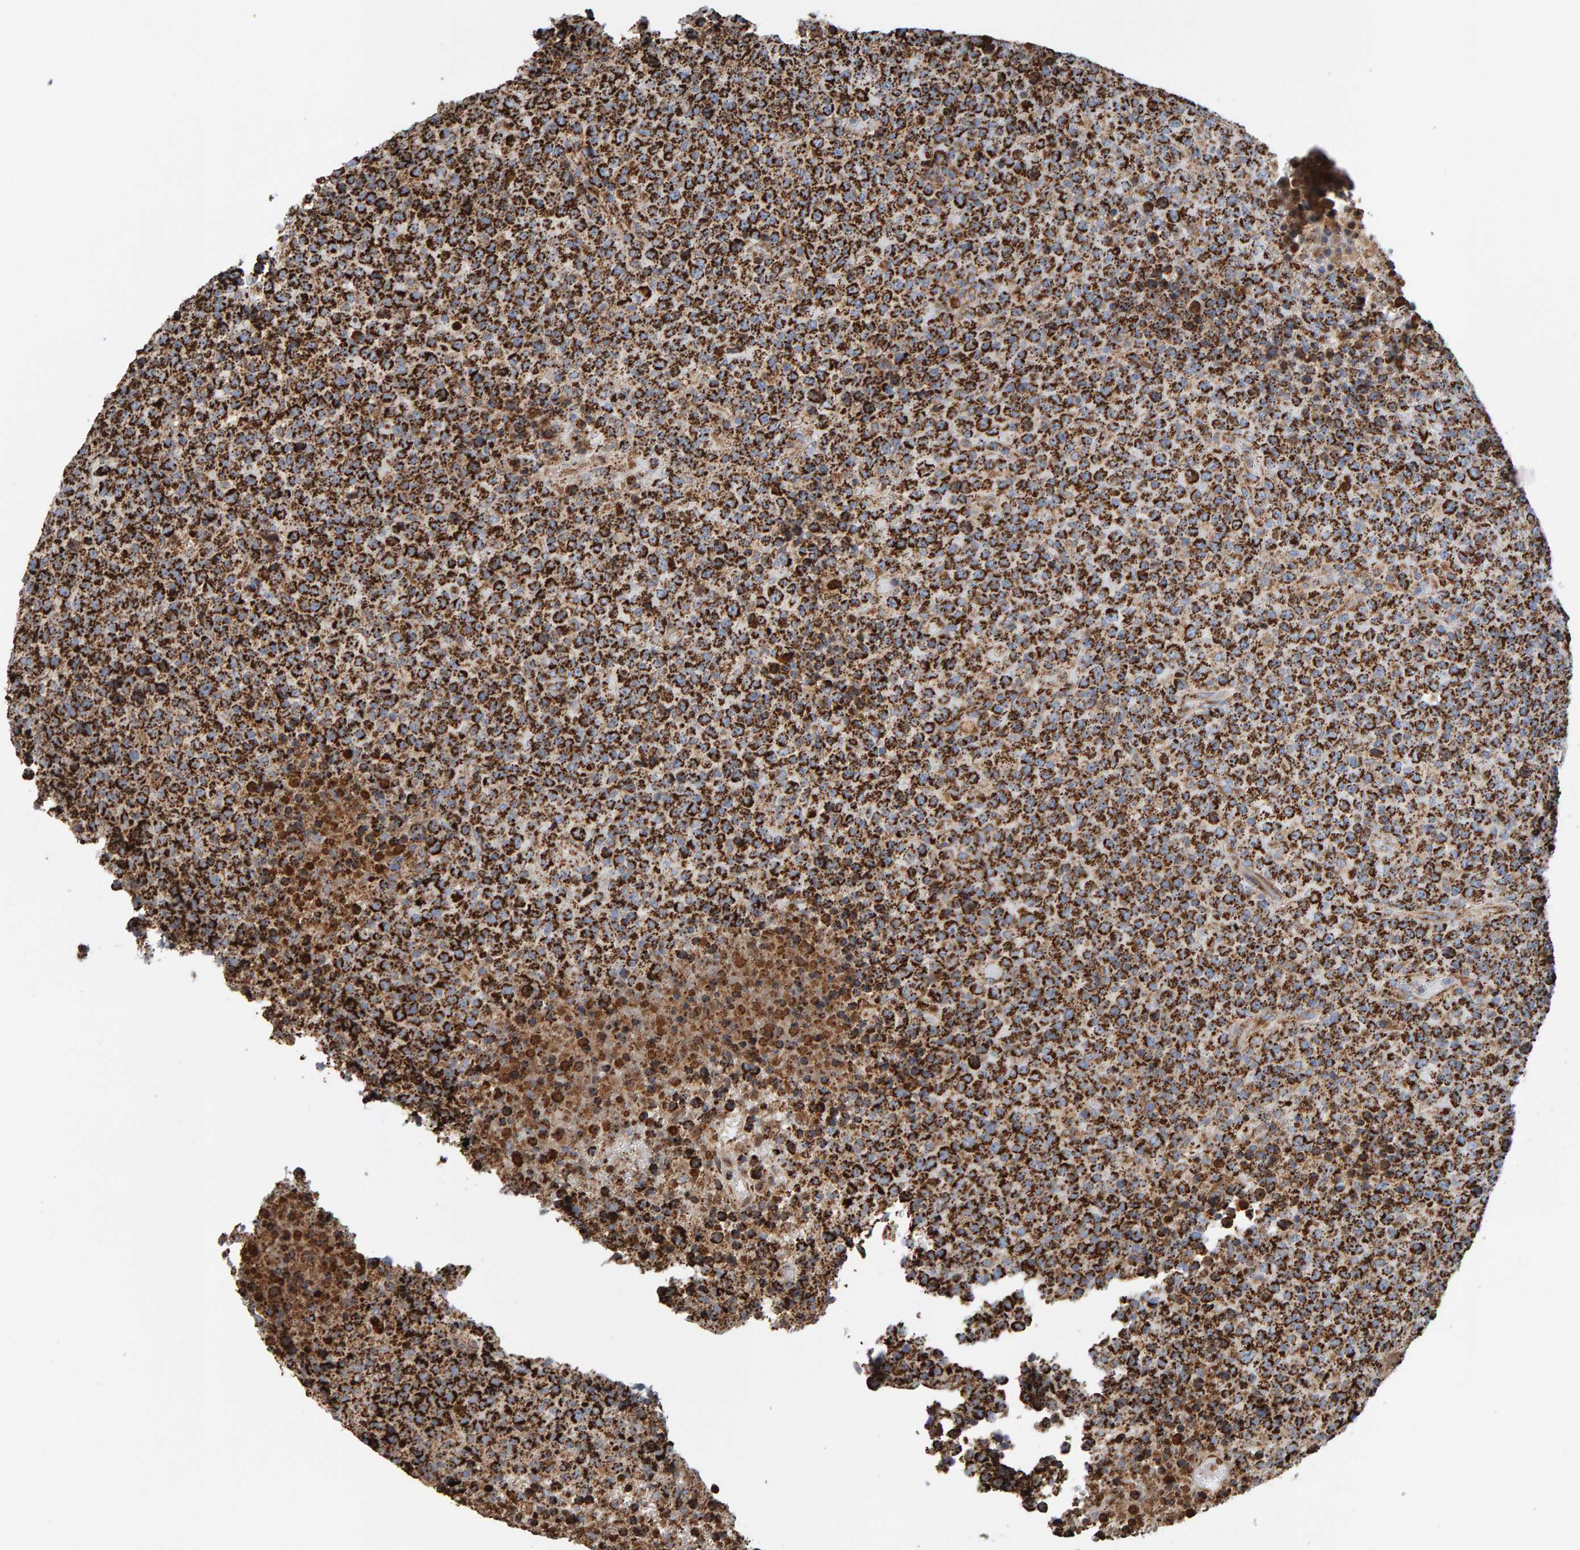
{"staining": {"intensity": "strong", "quantity": ">75%", "location": "cytoplasmic/membranous"}, "tissue": "lymphoma", "cell_type": "Tumor cells", "image_type": "cancer", "snomed": [{"axis": "morphology", "description": "Malignant lymphoma, non-Hodgkin's type, High grade"}, {"axis": "topography", "description": "Lymph node"}], "caption": "Protein expression analysis of lymphoma reveals strong cytoplasmic/membranous staining in about >75% of tumor cells. The protein is stained brown, and the nuclei are stained in blue (DAB (3,3'-diaminobenzidine) IHC with brightfield microscopy, high magnification).", "gene": "MRPL45", "patient": {"sex": "male", "age": 13}}